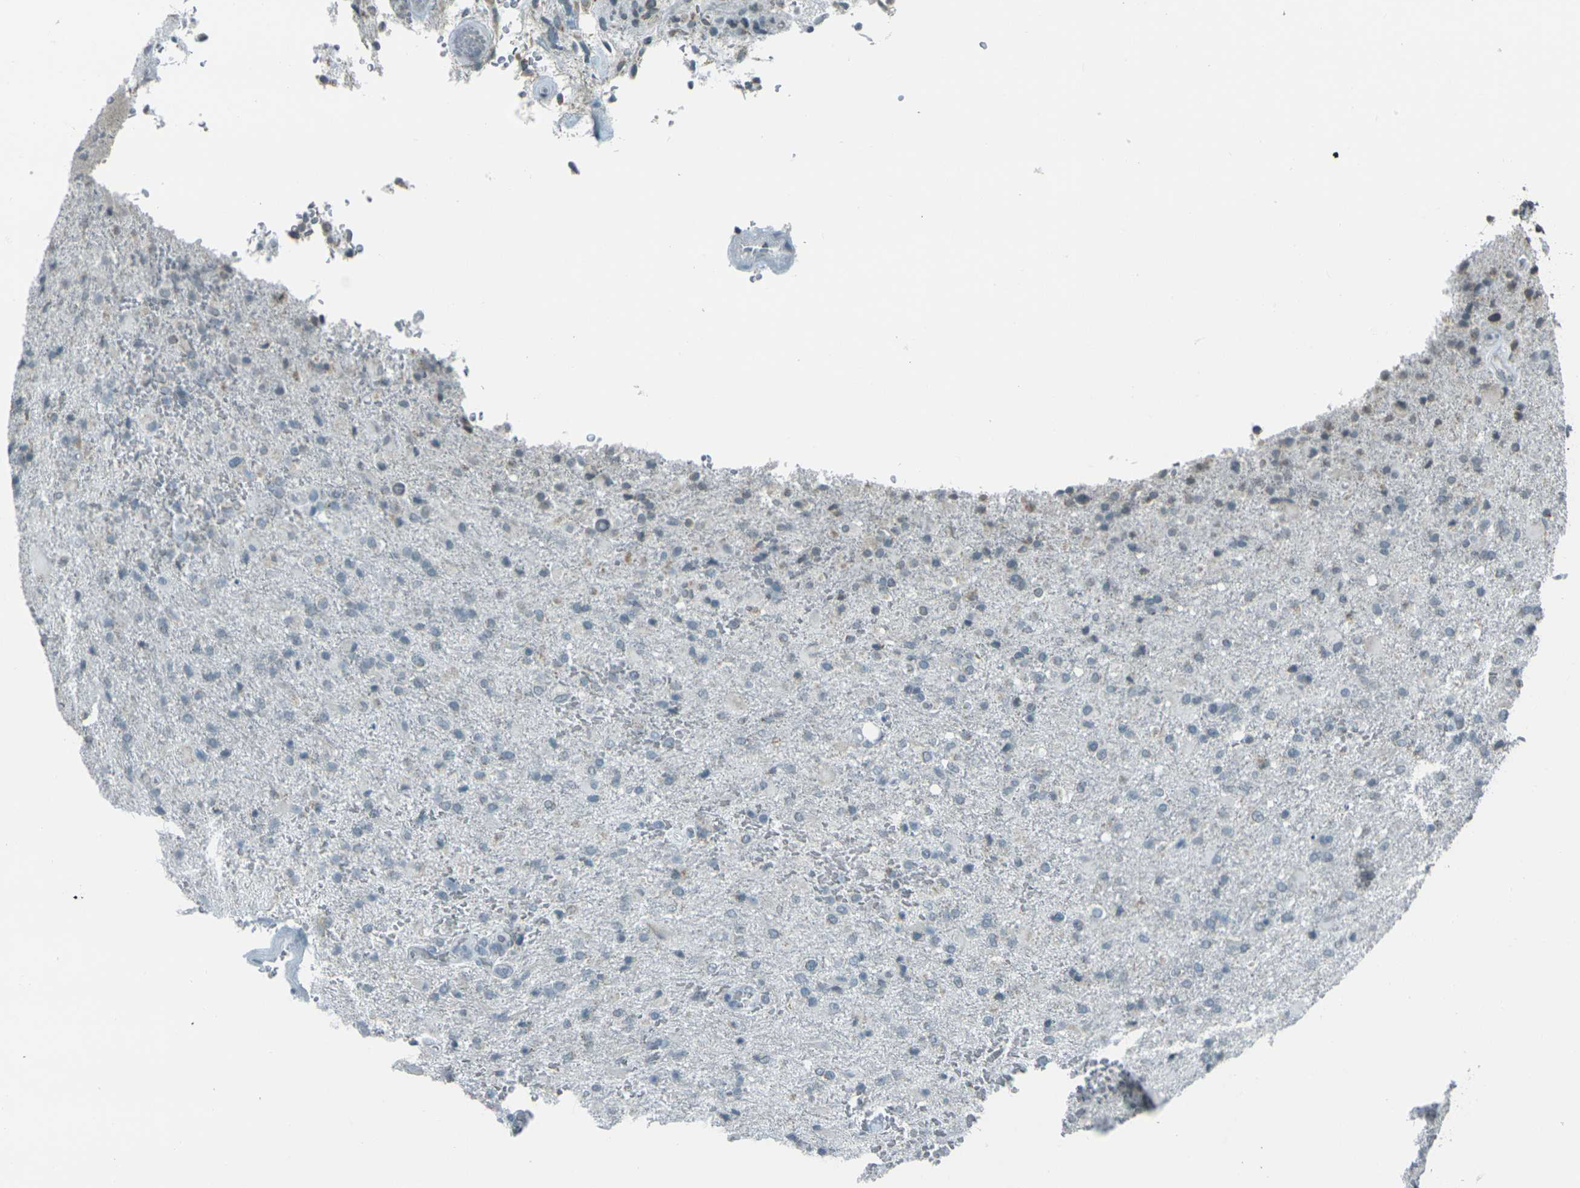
{"staining": {"intensity": "weak", "quantity": "<25%", "location": "cytoplasmic/membranous"}, "tissue": "glioma", "cell_type": "Tumor cells", "image_type": "cancer", "snomed": [{"axis": "morphology", "description": "Glioma, malignant, High grade"}, {"axis": "topography", "description": "Brain"}], "caption": "IHC of malignant glioma (high-grade) exhibits no expression in tumor cells.", "gene": "H2BC1", "patient": {"sex": "male", "age": 71}}